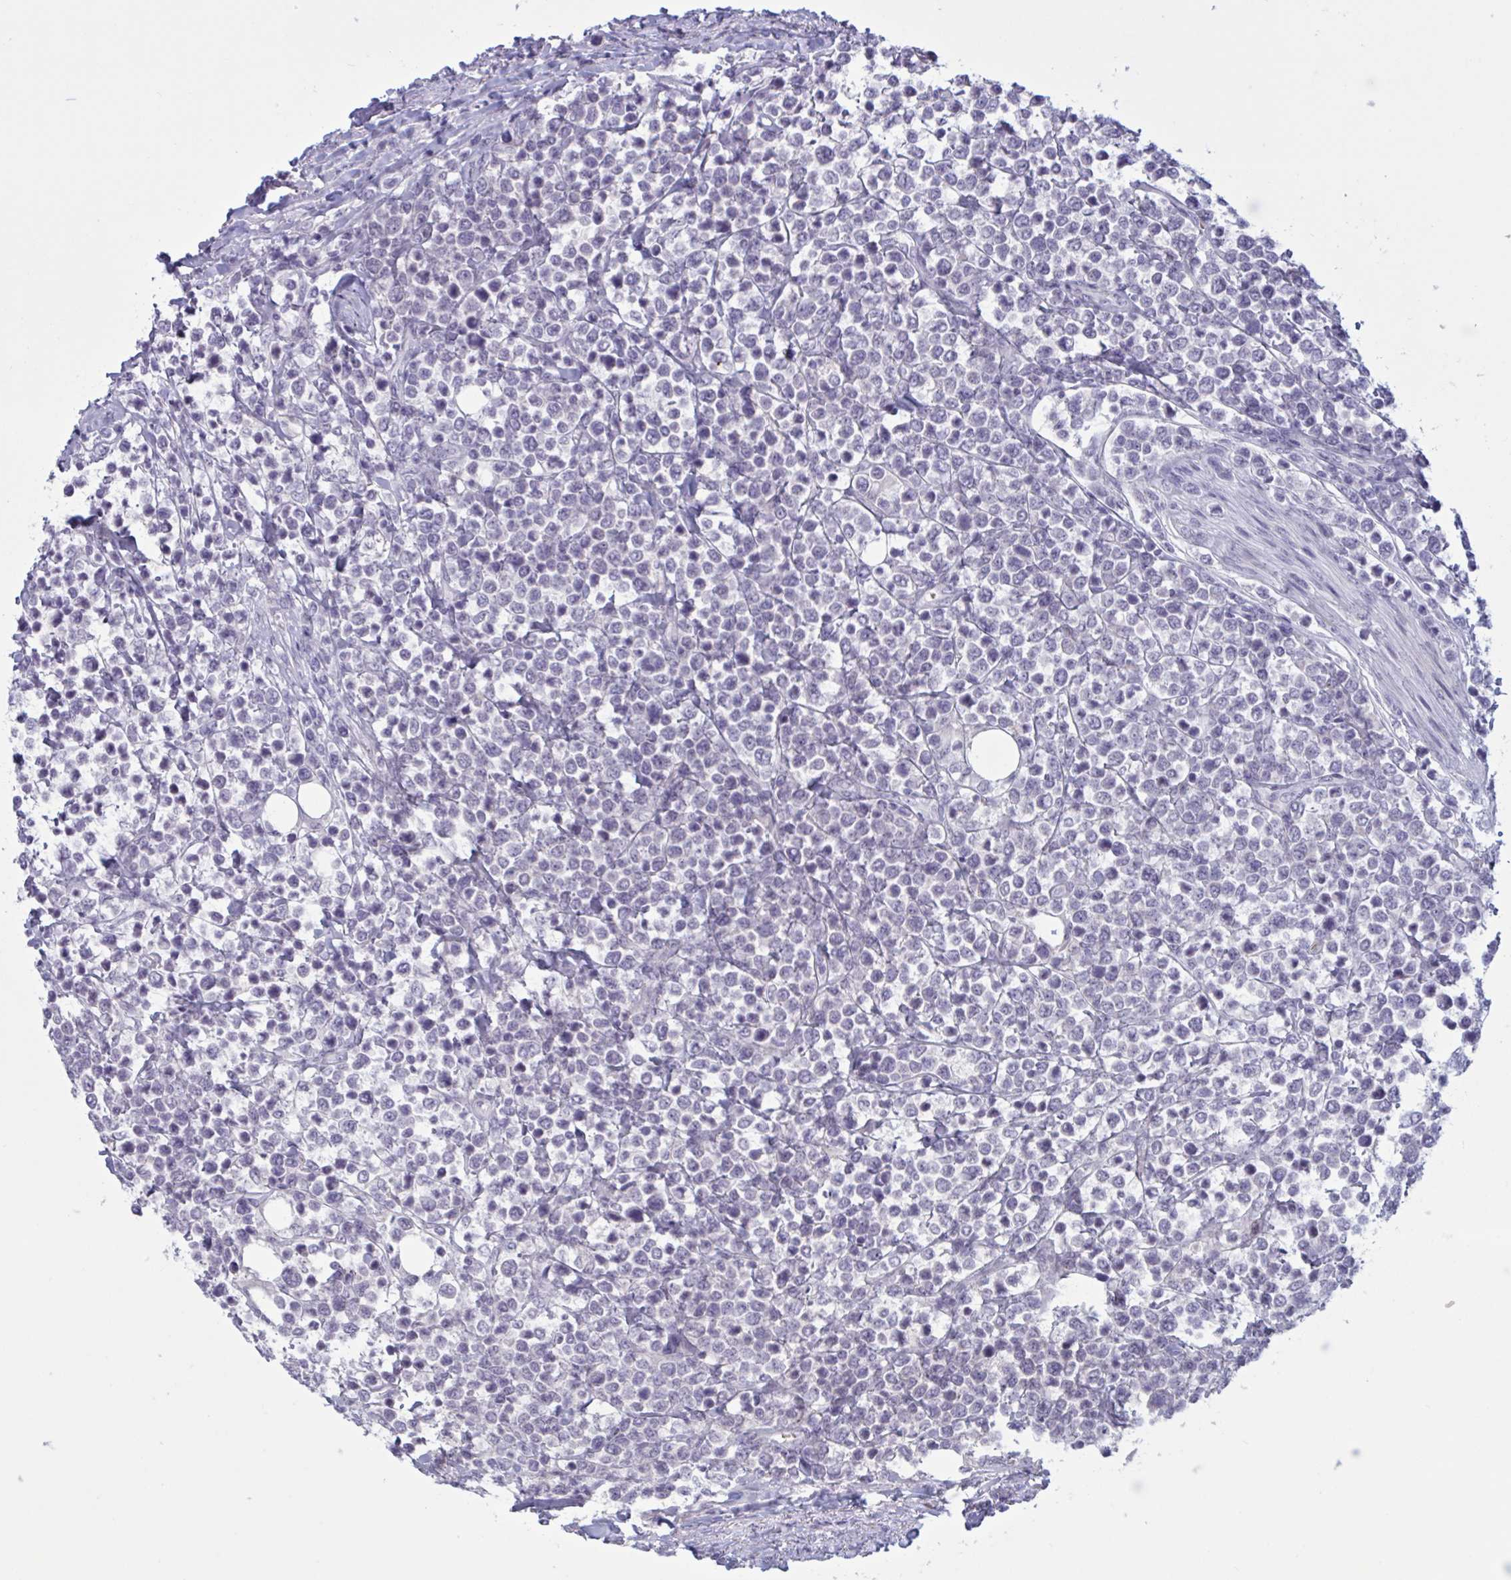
{"staining": {"intensity": "negative", "quantity": "none", "location": "none"}, "tissue": "lymphoma", "cell_type": "Tumor cells", "image_type": "cancer", "snomed": [{"axis": "morphology", "description": "Malignant lymphoma, non-Hodgkin's type, High grade"}, {"axis": "topography", "description": "Soft tissue"}], "caption": "Human malignant lymphoma, non-Hodgkin's type (high-grade) stained for a protein using immunohistochemistry (IHC) exhibits no positivity in tumor cells.", "gene": "RFPL4B", "patient": {"sex": "female", "age": 56}}